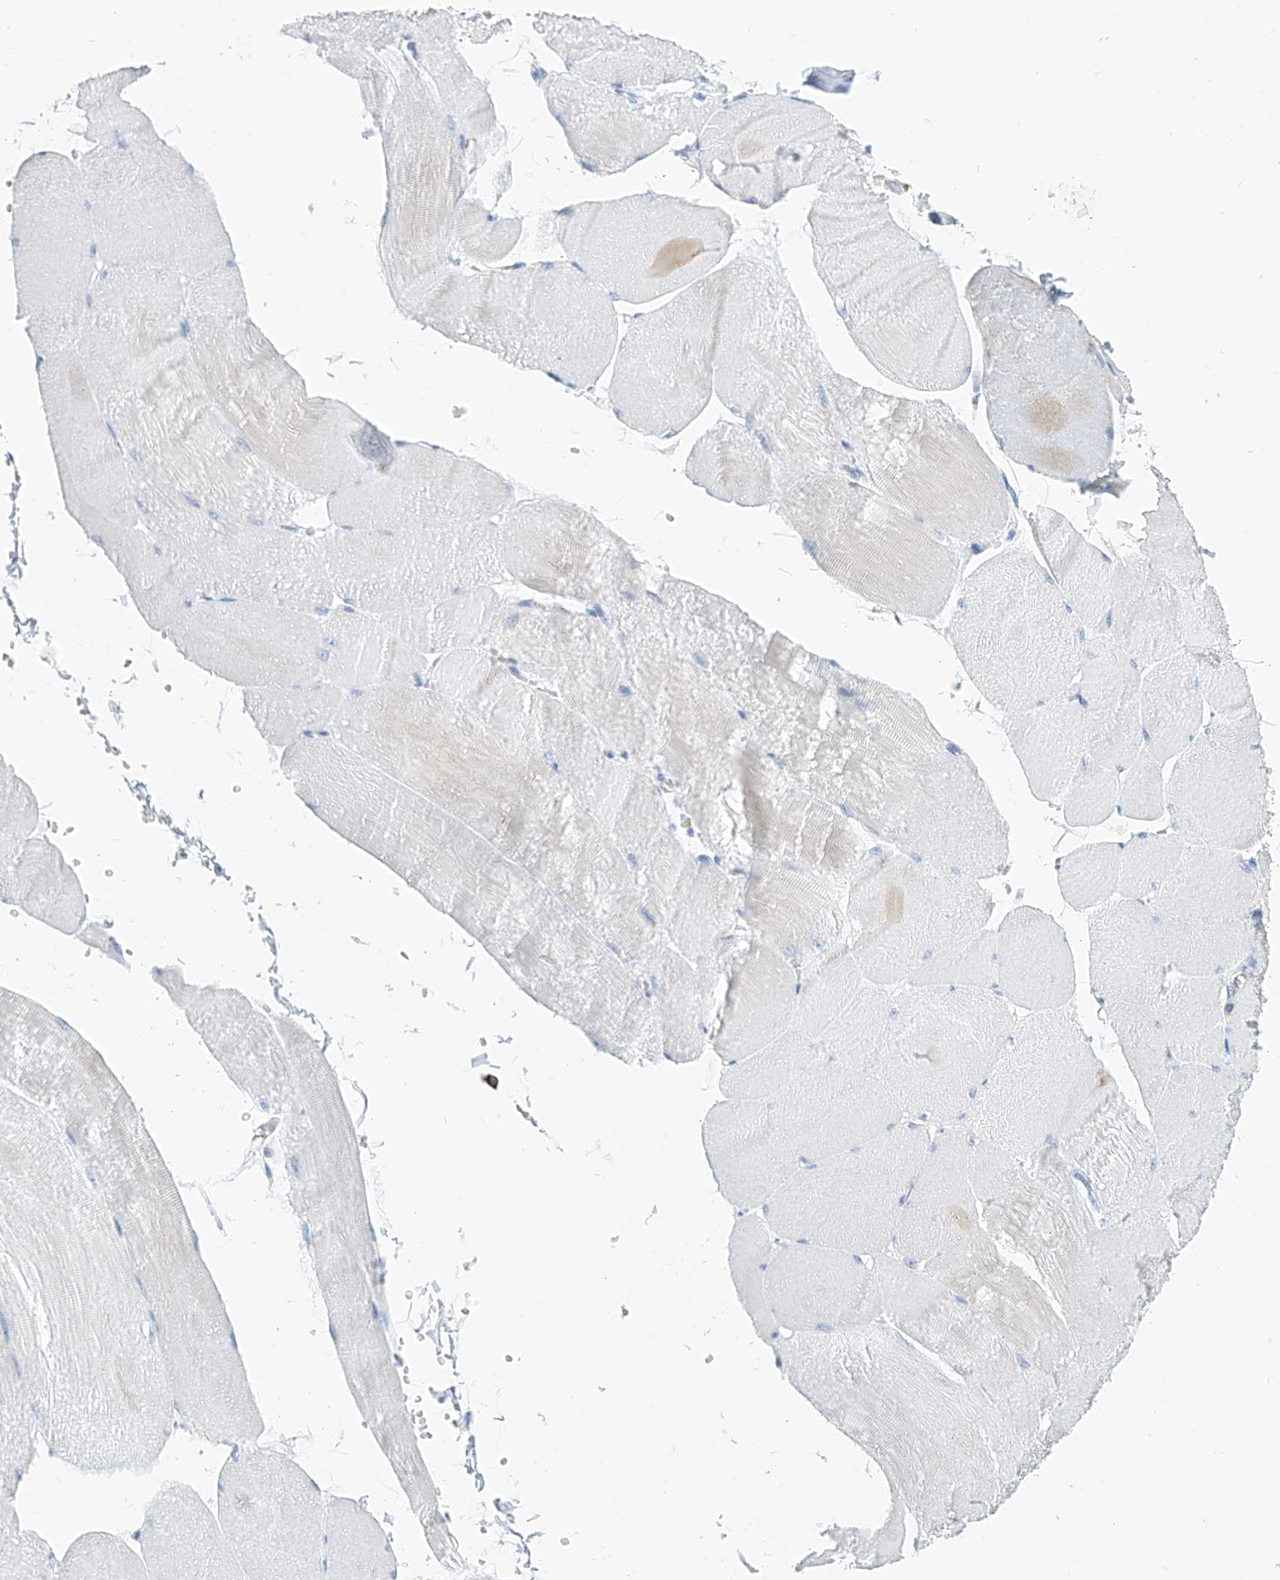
{"staining": {"intensity": "negative", "quantity": "none", "location": "none"}, "tissue": "skeletal muscle", "cell_type": "Myocytes", "image_type": "normal", "snomed": [{"axis": "morphology", "description": "Normal tissue, NOS"}, {"axis": "morphology", "description": "Basal cell carcinoma"}, {"axis": "topography", "description": "Skeletal muscle"}], "caption": "Skeletal muscle stained for a protein using IHC reveals no staining myocytes.", "gene": "PIK3C2B", "patient": {"sex": "female", "age": 64}}